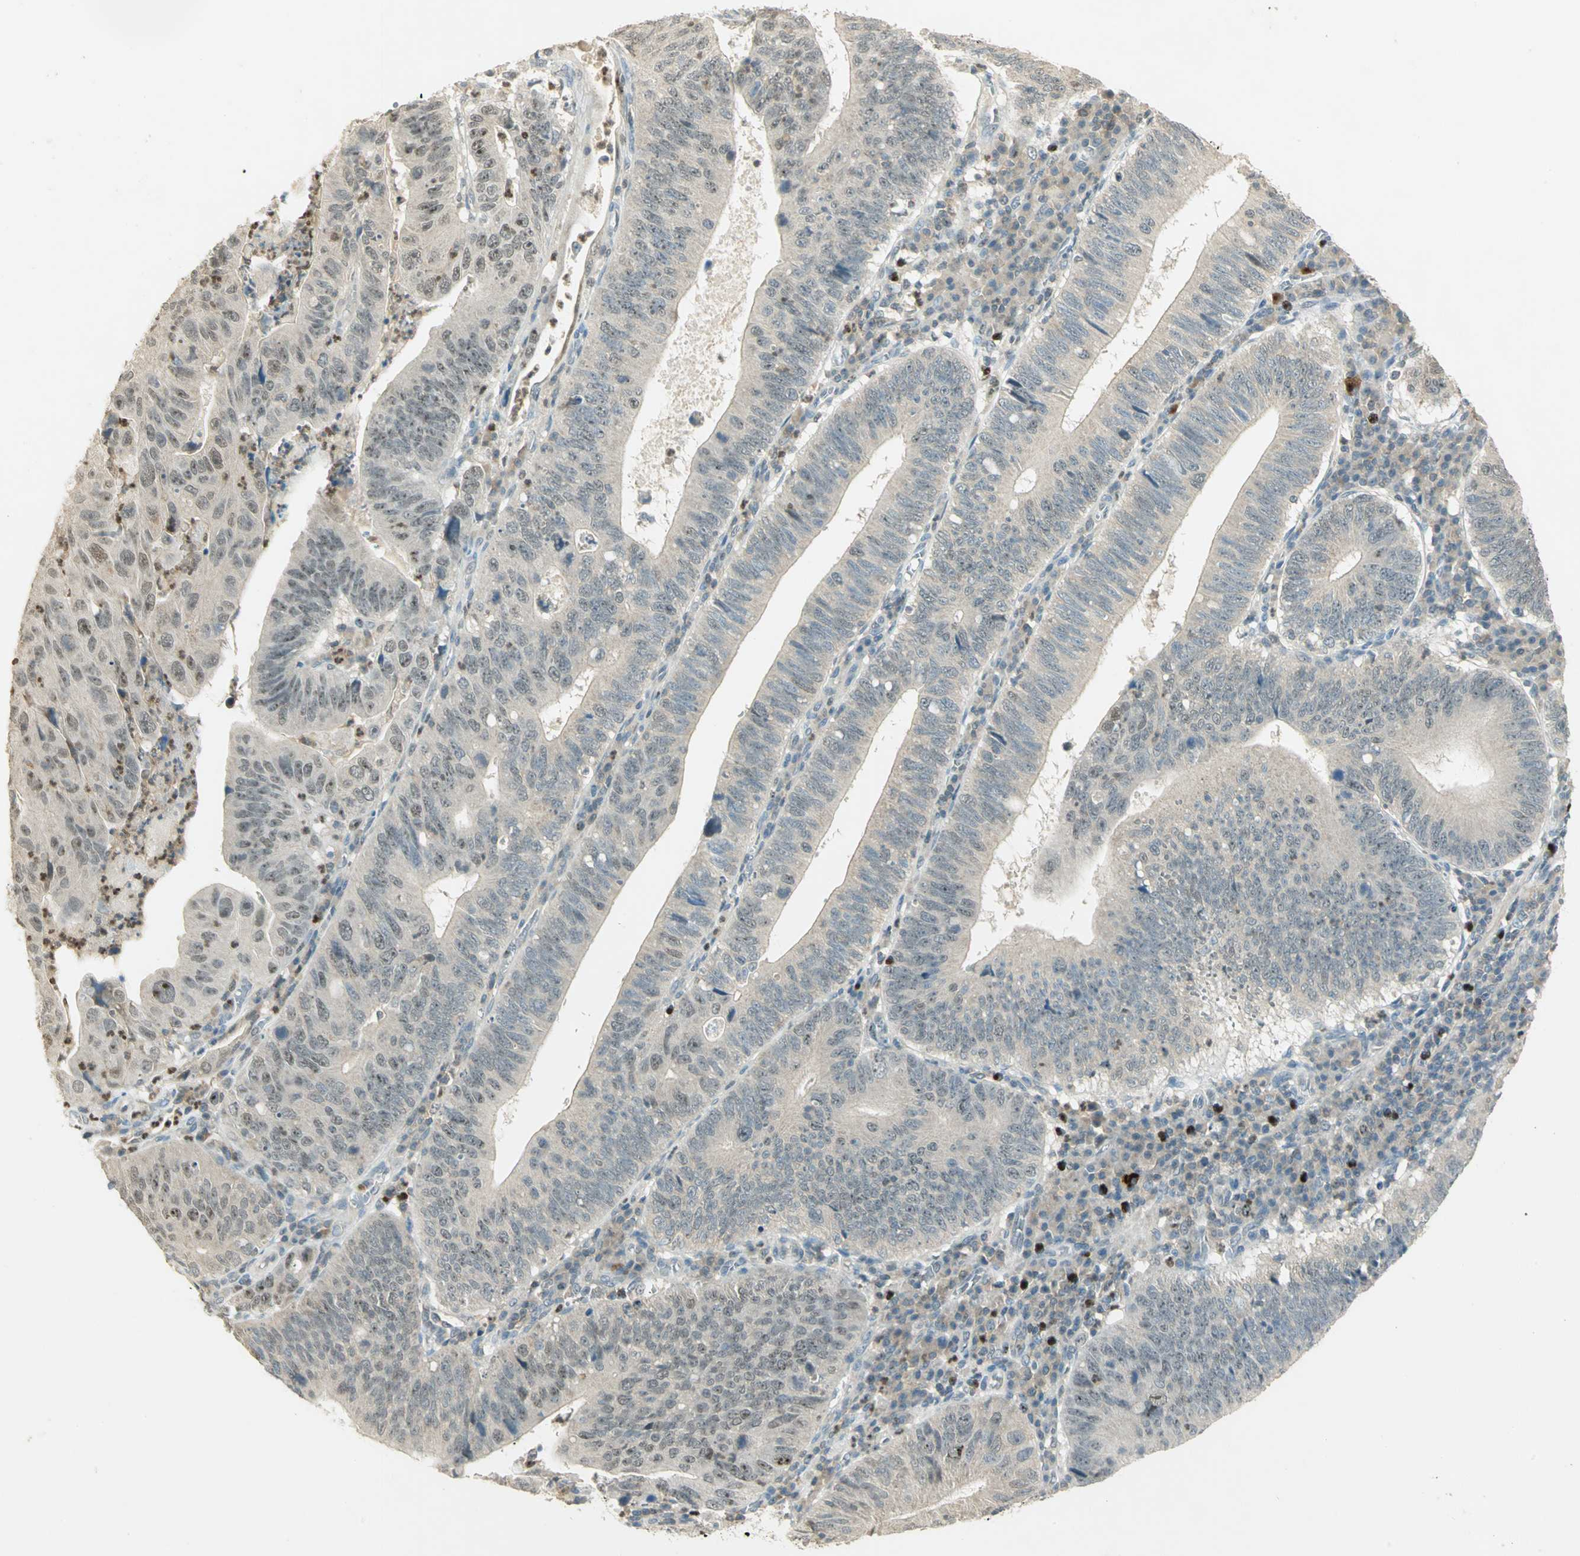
{"staining": {"intensity": "weak", "quantity": ">75%", "location": "cytoplasmic/membranous,nuclear"}, "tissue": "stomach cancer", "cell_type": "Tumor cells", "image_type": "cancer", "snomed": [{"axis": "morphology", "description": "Adenocarcinoma, NOS"}, {"axis": "topography", "description": "Stomach"}], "caption": "Approximately >75% of tumor cells in stomach cancer (adenocarcinoma) demonstrate weak cytoplasmic/membranous and nuclear protein staining as visualized by brown immunohistochemical staining.", "gene": "BIRC2", "patient": {"sex": "male", "age": 59}}